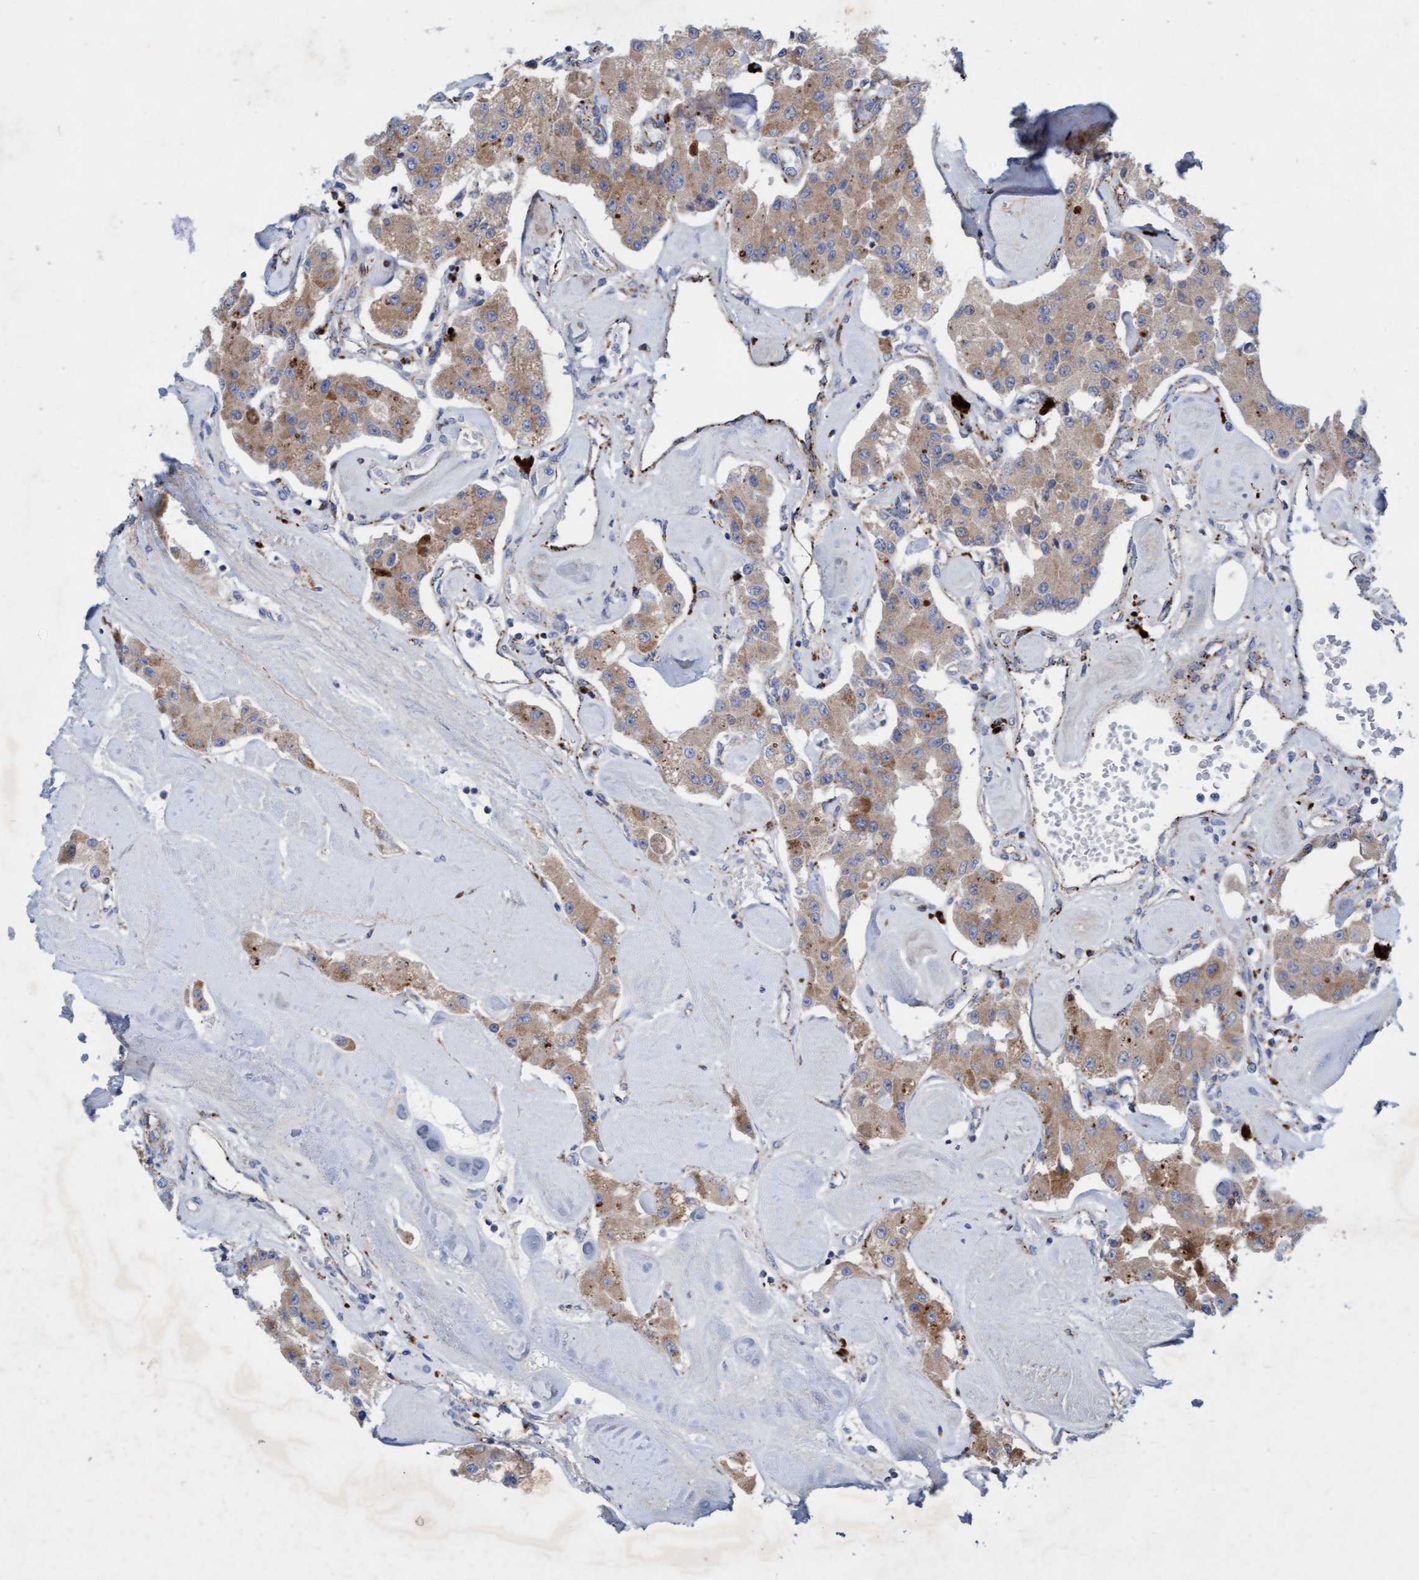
{"staining": {"intensity": "moderate", "quantity": ">75%", "location": "cytoplasmic/membranous"}, "tissue": "carcinoid", "cell_type": "Tumor cells", "image_type": "cancer", "snomed": [{"axis": "morphology", "description": "Carcinoid, malignant, NOS"}, {"axis": "topography", "description": "Pancreas"}], "caption": "The micrograph shows staining of carcinoid, revealing moderate cytoplasmic/membranous protein expression (brown color) within tumor cells.", "gene": "SGSH", "patient": {"sex": "male", "age": 41}}